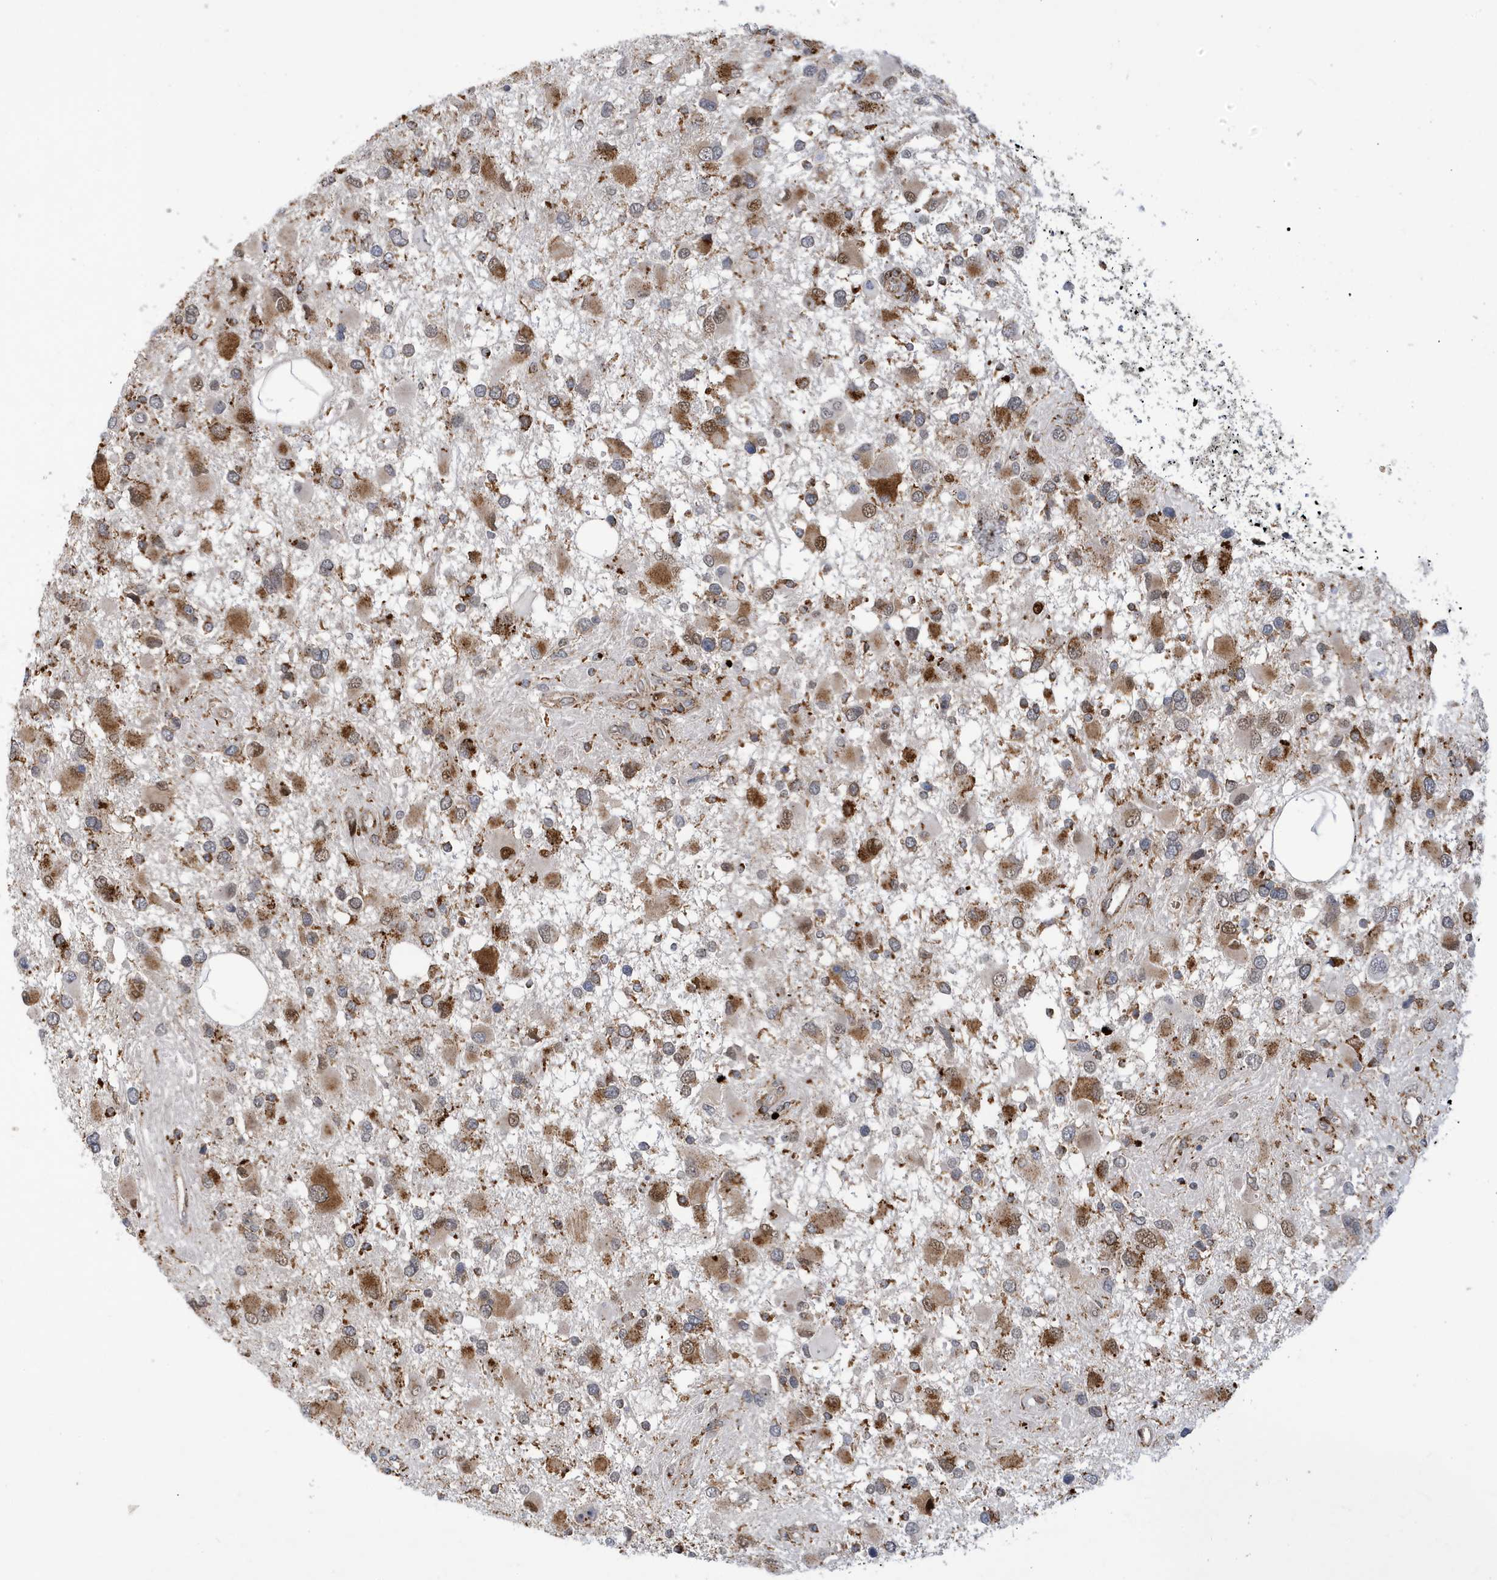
{"staining": {"intensity": "moderate", "quantity": ">75%", "location": "cytoplasmic/membranous"}, "tissue": "glioma", "cell_type": "Tumor cells", "image_type": "cancer", "snomed": [{"axis": "morphology", "description": "Glioma, malignant, High grade"}, {"axis": "topography", "description": "Brain"}], "caption": "Protein staining by immunohistochemistry (IHC) exhibits moderate cytoplasmic/membranous expression in approximately >75% of tumor cells in glioma. The protein of interest is stained brown, and the nuclei are stained in blue (DAB (3,3'-diaminobenzidine) IHC with brightfield microscopy, high magnification).", "gene": "ZNF507", "patient": {"sex": "male", "age": 53}}